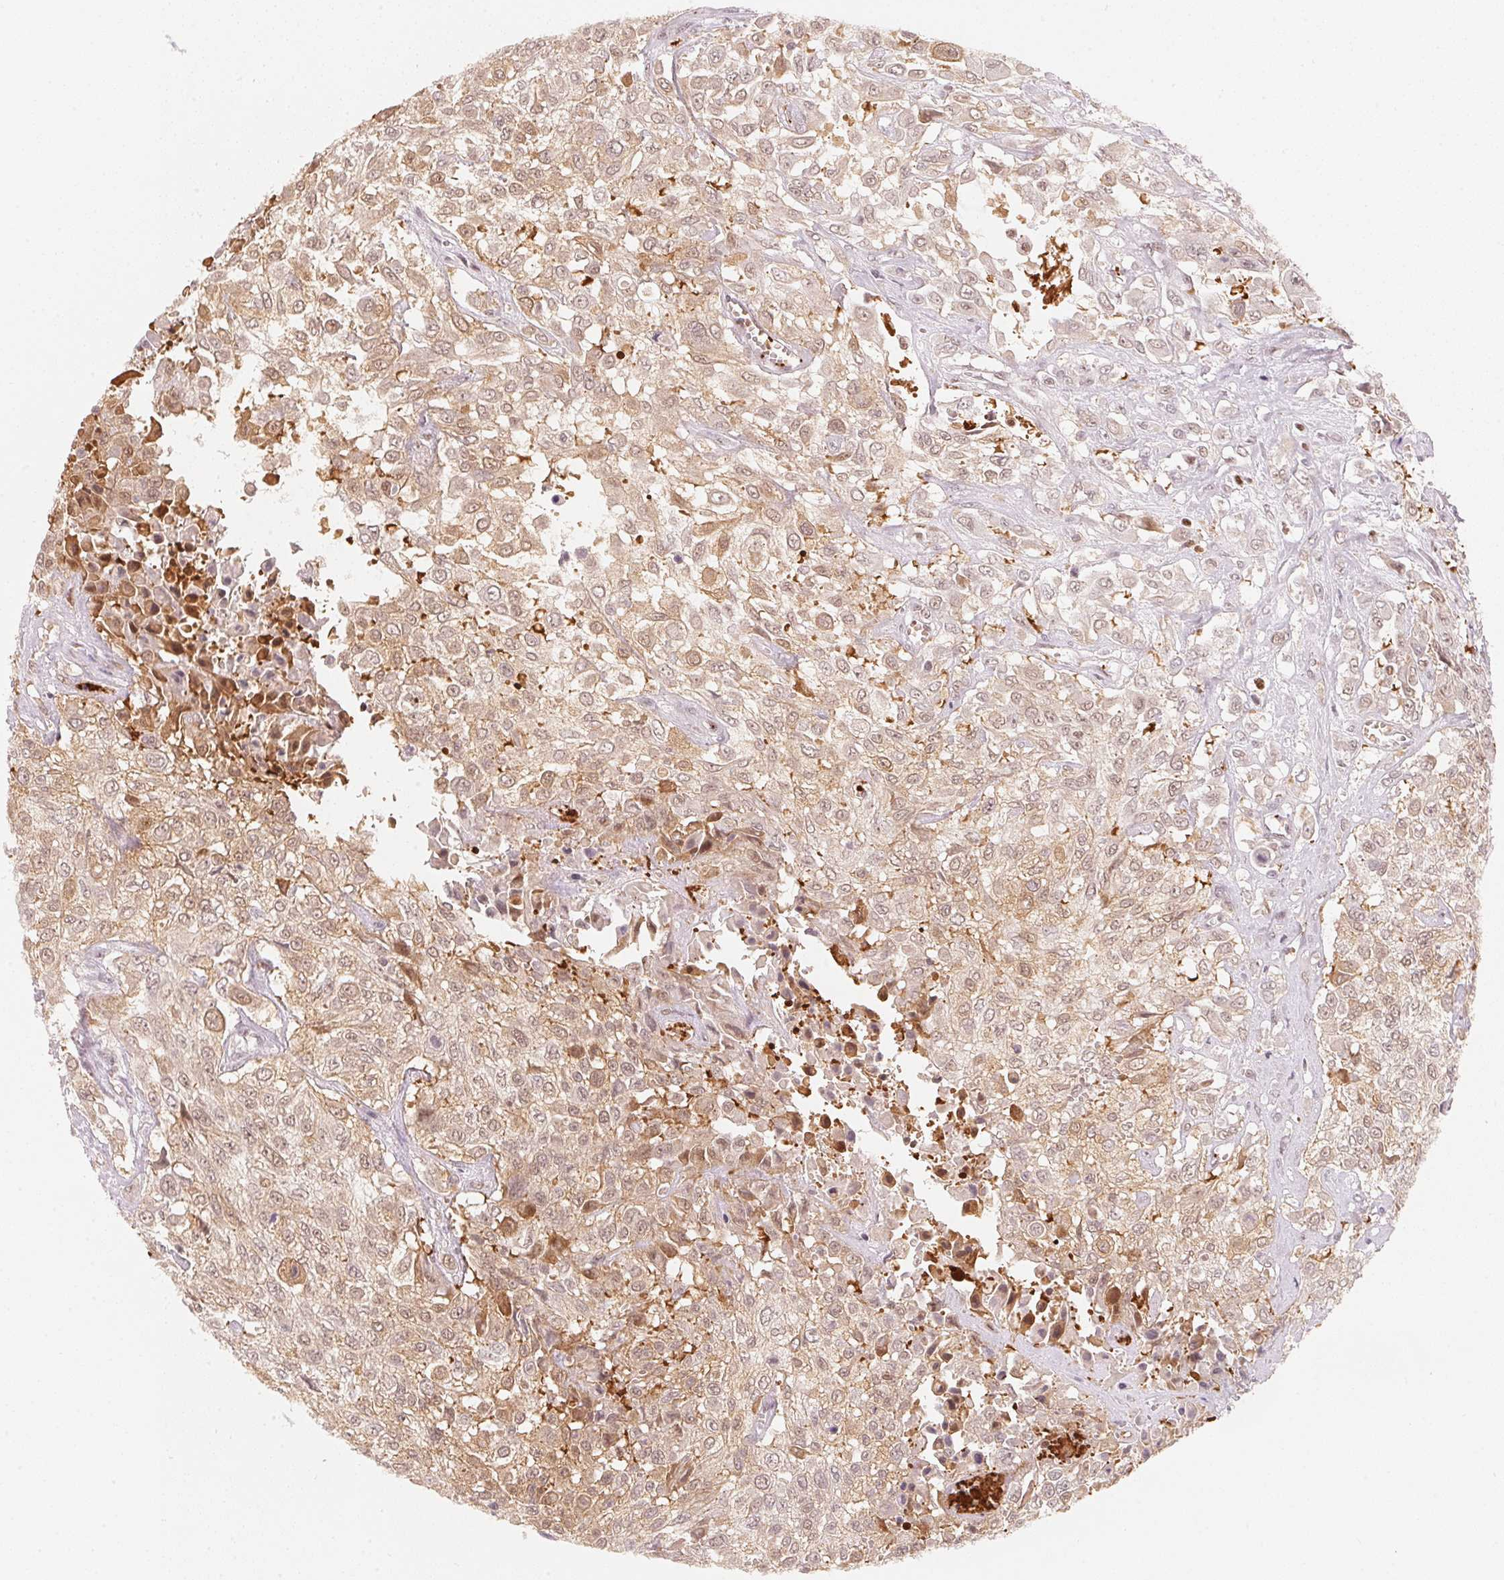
{"staining": {"intensity": "weak", "quantity": ">75%", "location": "cytoplasmic/membranous,nuclear"}, "tissue": "urothelial cancer", "cell_type": "Tumor cells", "image_type": "cancer", "snomed": [{"axis": "morphology", "description": "Urothelial carcinoma, High grade"}, {"axis": "topography", "description": "Urinary bladder"}], "caption": "The micrograph demonstrates a brown stain indicating the presence of a protein in the cytoplasmic/membranous and nuclear of tumor cells in urothelial cancer.", "gene": "ARHGAP22", "patient": {"sex": "male", "age": 57}}